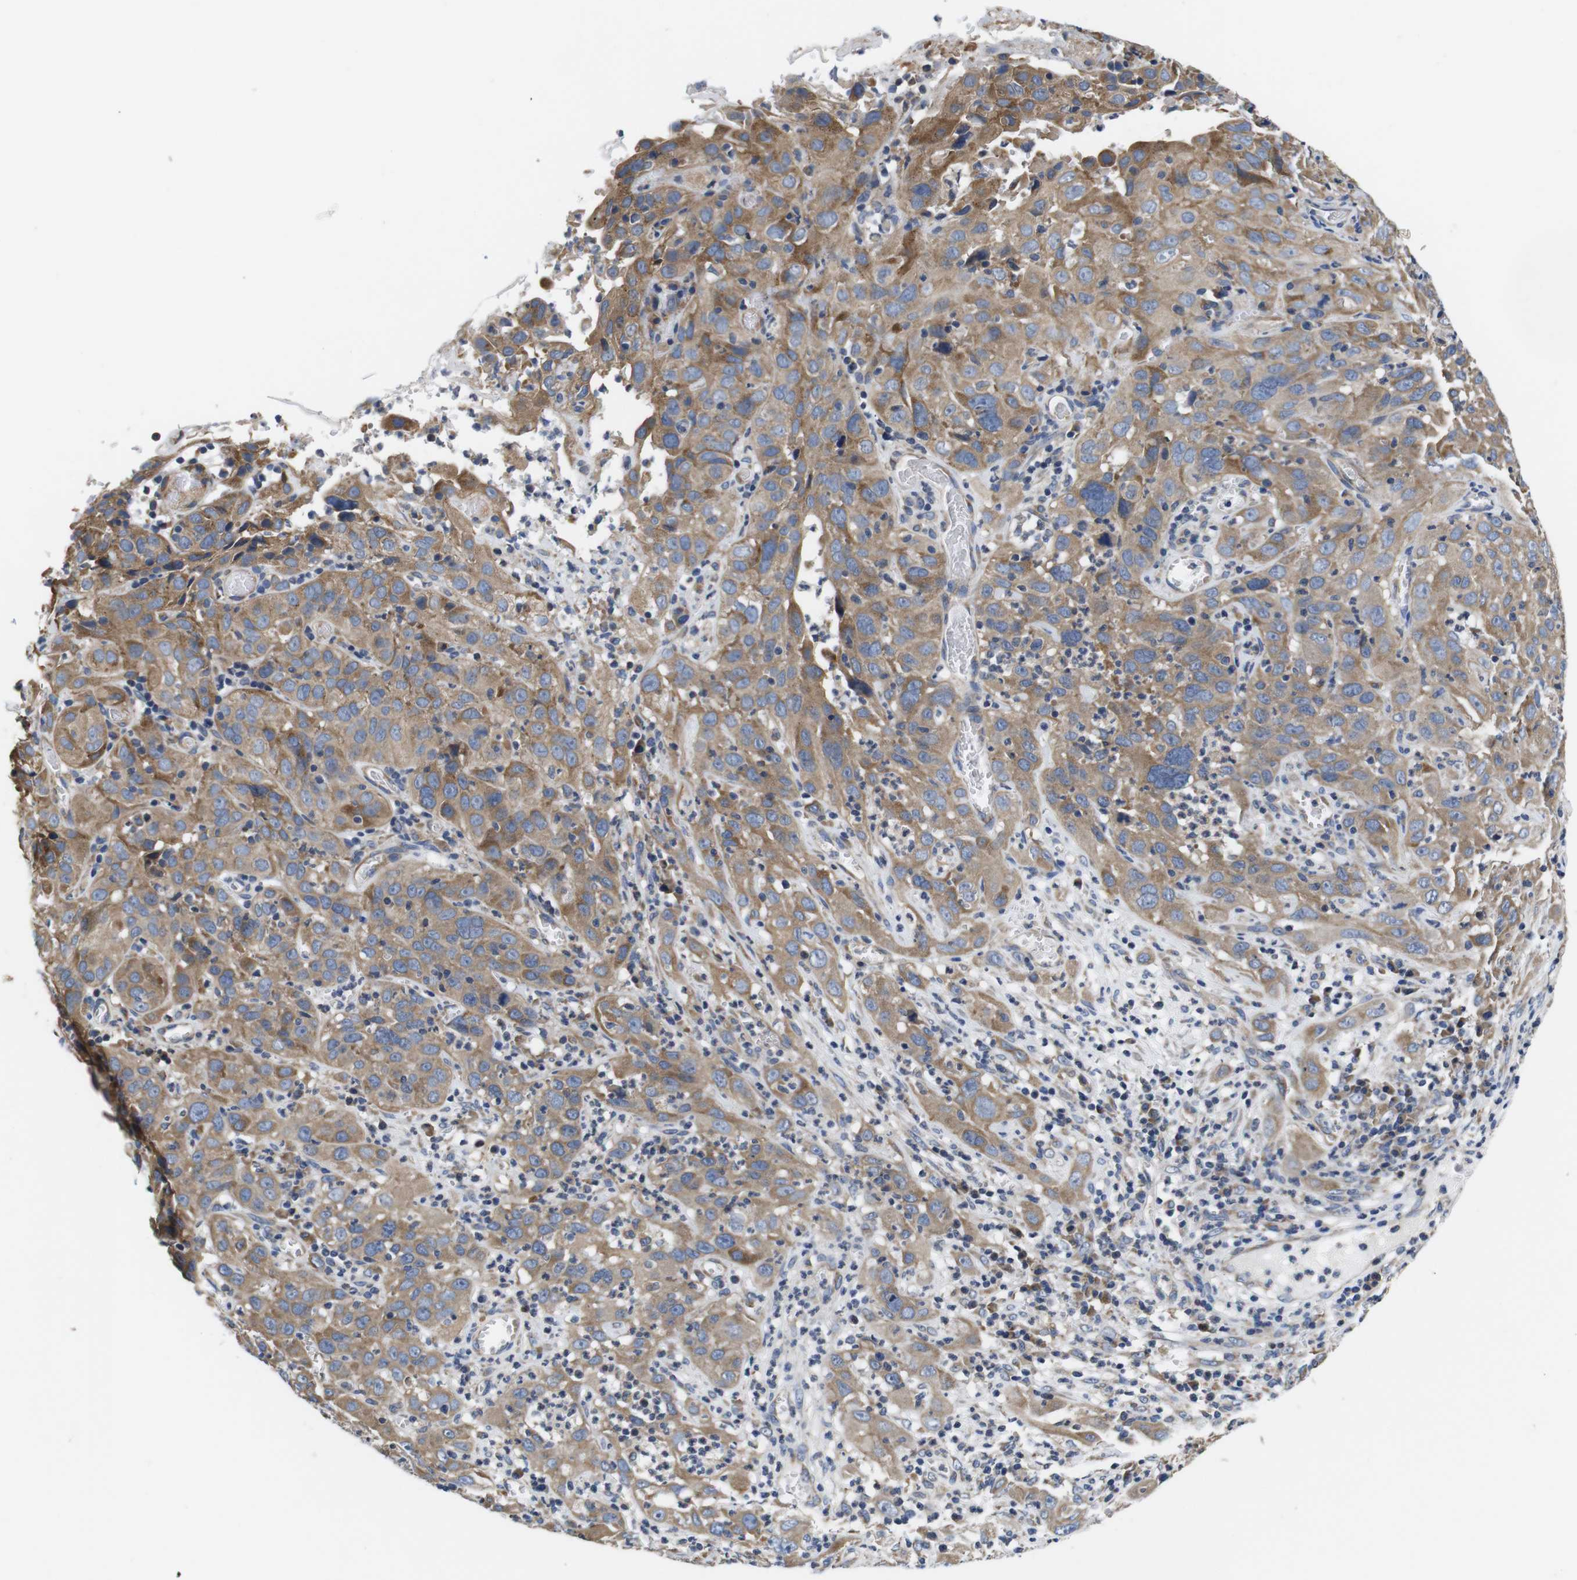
{"staining": {"intensity": "moderate", "quantity": ">75%", "location": "cytoplasmic/membranous"}, "tissue": "cervical cancer", "cell_type": "Tumor cells", "image_type": "cancer", "snomed": [{"axis": "morphology", "description": "Squamous cell carcinoma, NOS"}, {"axis": "topography", "description": "Cervix"}], "caption": "Human cervical cancer (squamous cell carcinoma) stained with a brown dye exhibits moderate cytoplasmic/membranous positive expression in approximately >75% of tumor cells.", "gene": "MARCHF7", "patient": {"sex": "female", "age": 32}}